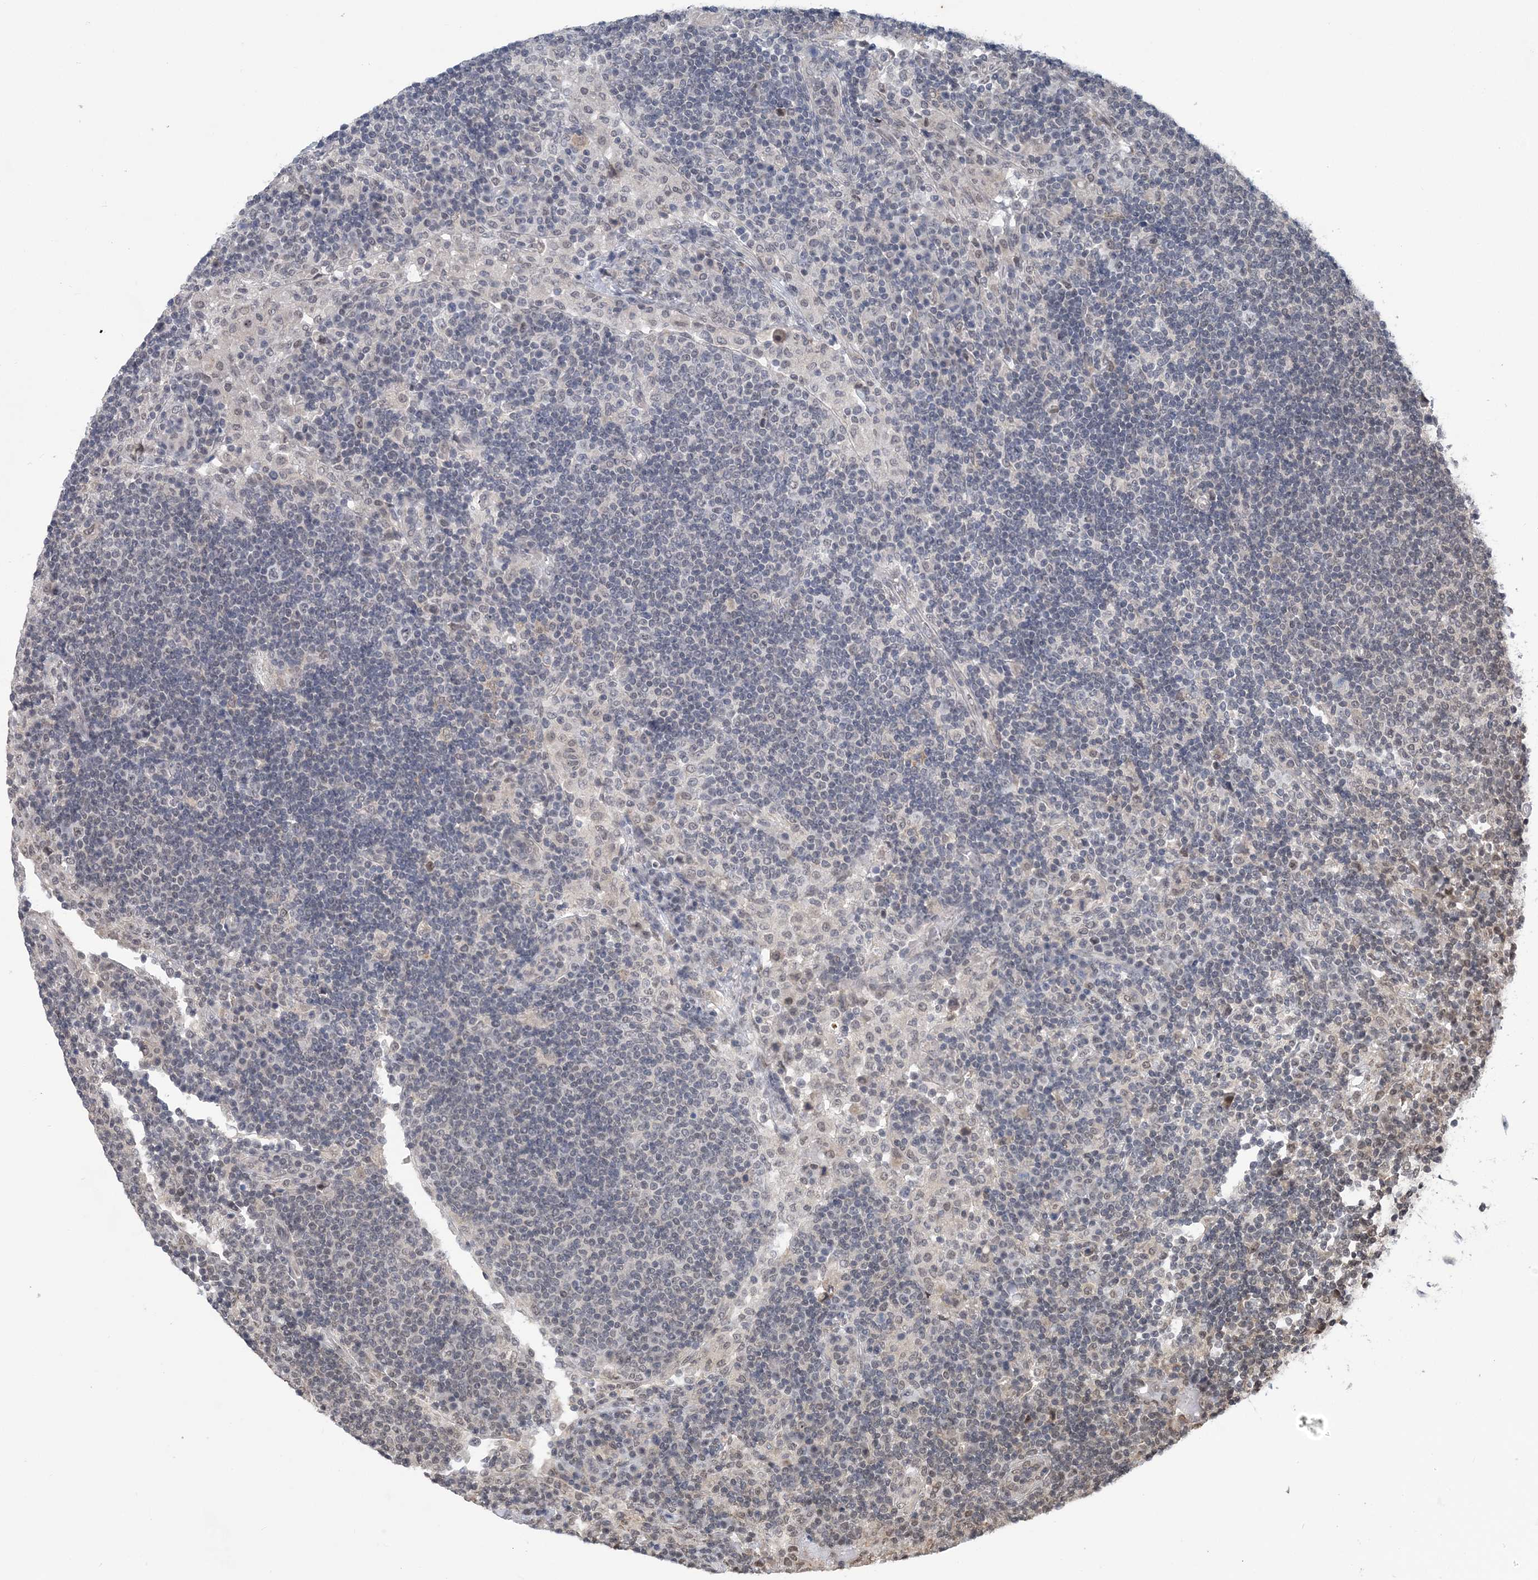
{"staining": {"intensity": "negative", "quantity": "none", "location": "none"}, "tissue": "lymph node", "cell_type": "Non-germinal center cells", "image_type": "normal", "snomed": [{"axis": "morphology", "description": "Normal tissue, NOS"}, {"axis": "topography", "description": "Lymph node"}], "caption": "DAB (3,3'-diaminobenzidine) immunohistochemical staining of unremarkable human lymph node displays no significant positivity in non-germinal center cells.", "gene": "CCDC152", "patient": {"sex": "female", "age": 53}}